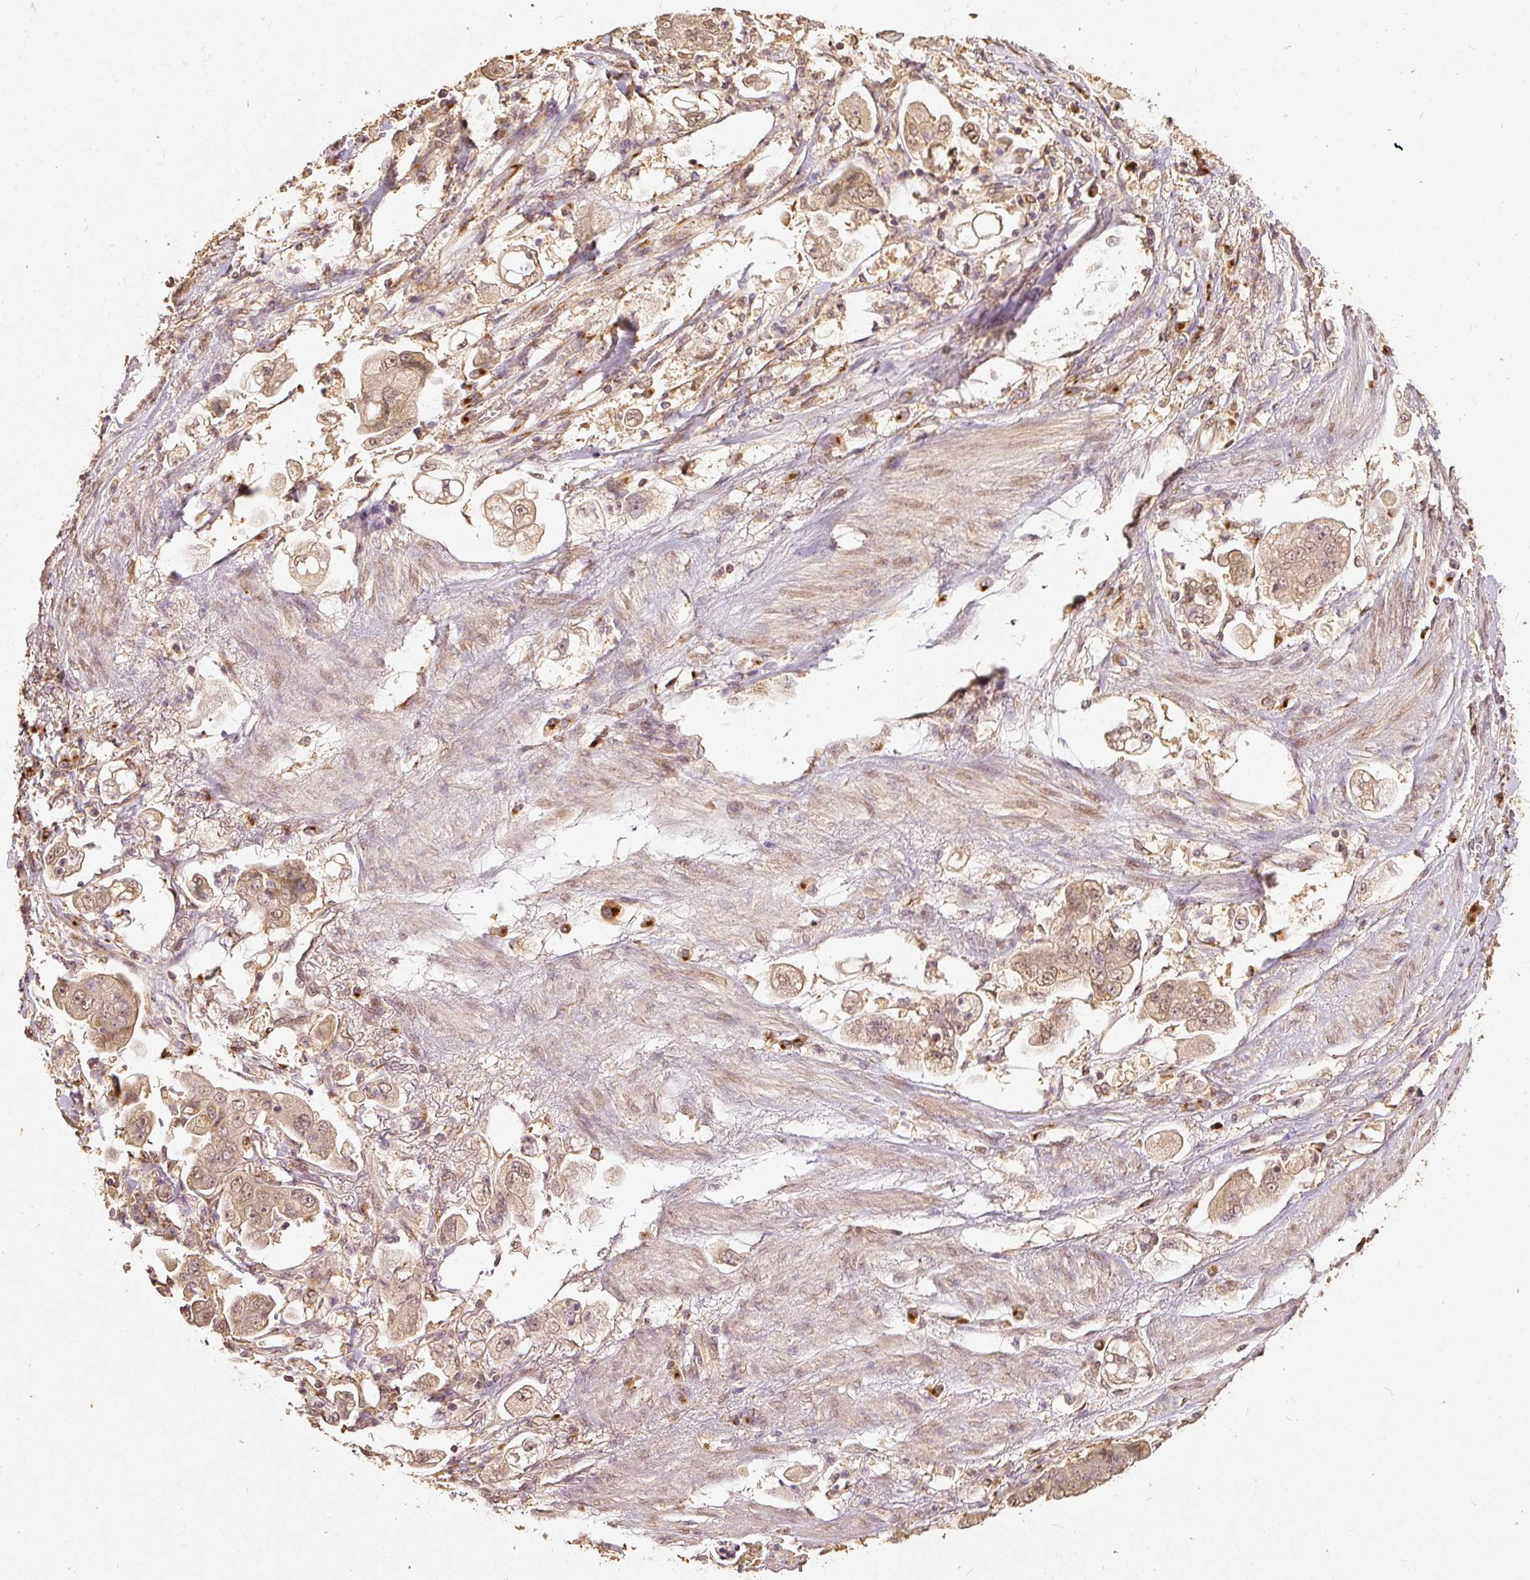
{"staining": {"intensity": "moderate", "quantity": ">75%", "location": "cytoplasmic/membranous"}, "tissue": "stomach cancer", "cell_type": "Tumor cells", "image_type": "cancer", "snomed": [{"axis": "morphology", "description": "Adenocarcinoma, NOS"}, {"axis": "topography", "description": "Stomach"}], "caption": "Brown immunohistochemical staining in human stomach cancer (adenocarcinoma) shows moderate cytoplasmic/membranous expression in approximately >75% of tumor cells.", "gene": "FUT8", "patient": {"sex": "male", "age": 62}}